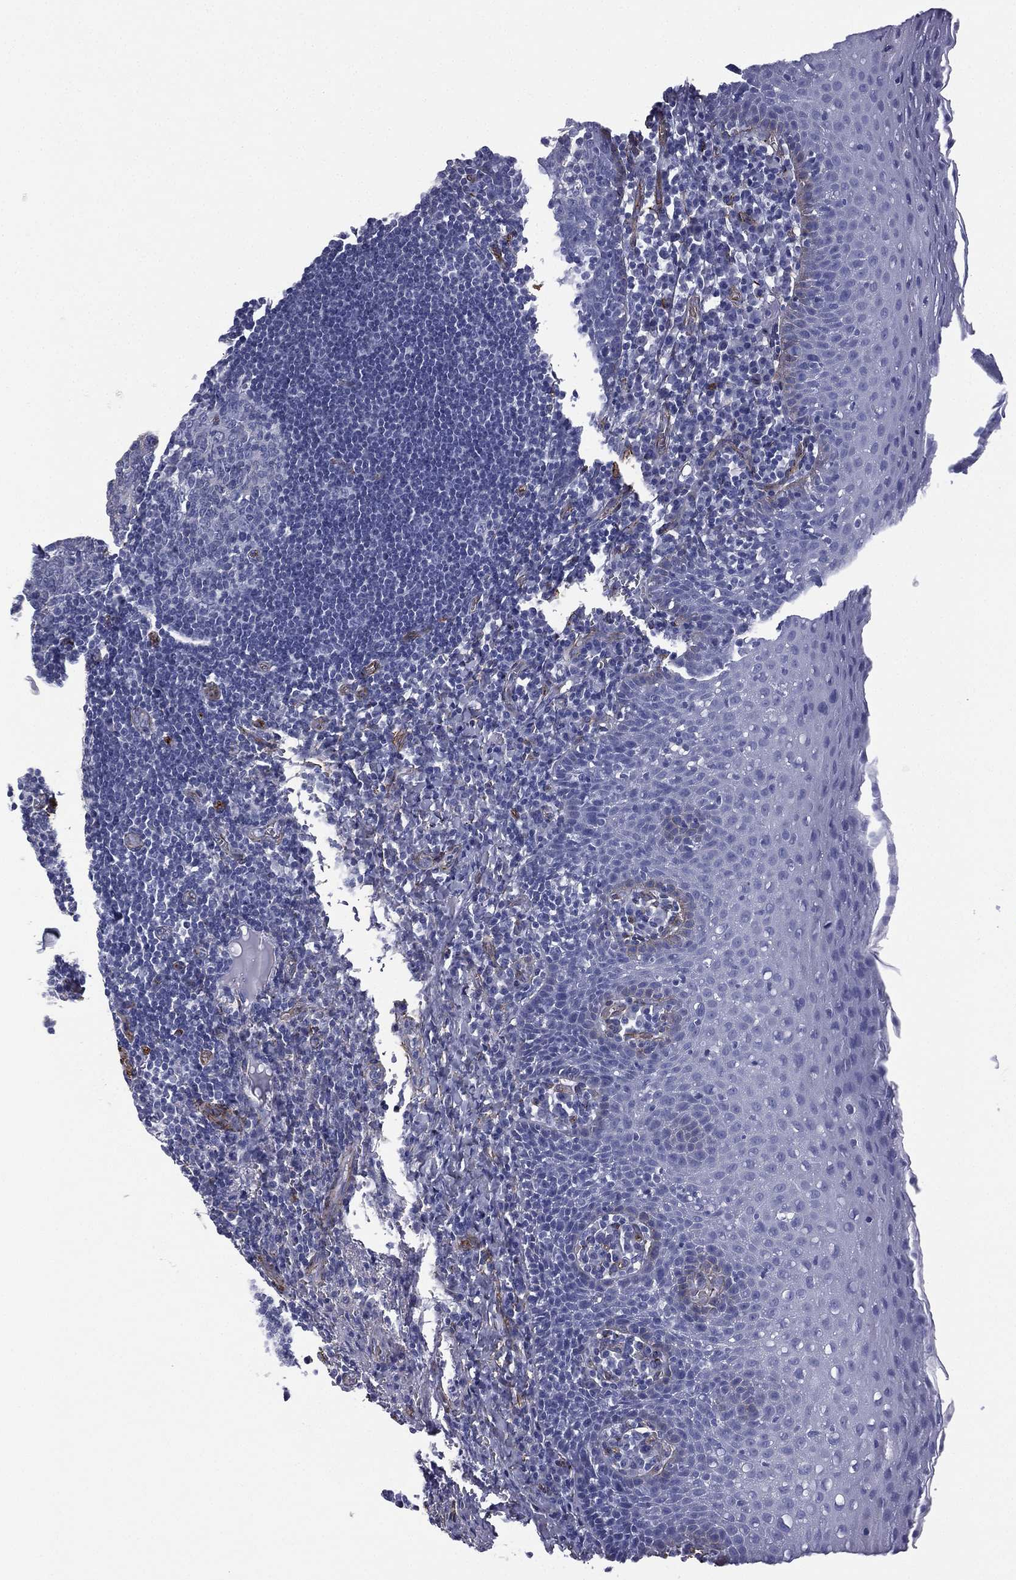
{"staining": {"intensity": "negative", "quantity": "none", "location": "none"}, "tissue": "tonsil", "cell_type": "Germinal center cells", "image_type": "normal", "snomed": [{"axis": "morphology", "description": "Normal tissue, NOS"}, {"axis": "morphology", "description": "Inflammation, NOS"}, {"axis": "topography", "description": "Tonsil"}], "caption": "This is a histopathology image of immunohistochemistry (IHC) staining of benign tonsil, which shows no staining in germinal center cells.", "gene": "CAVIN3", "patient": {"sex": "female", "age": 31}}